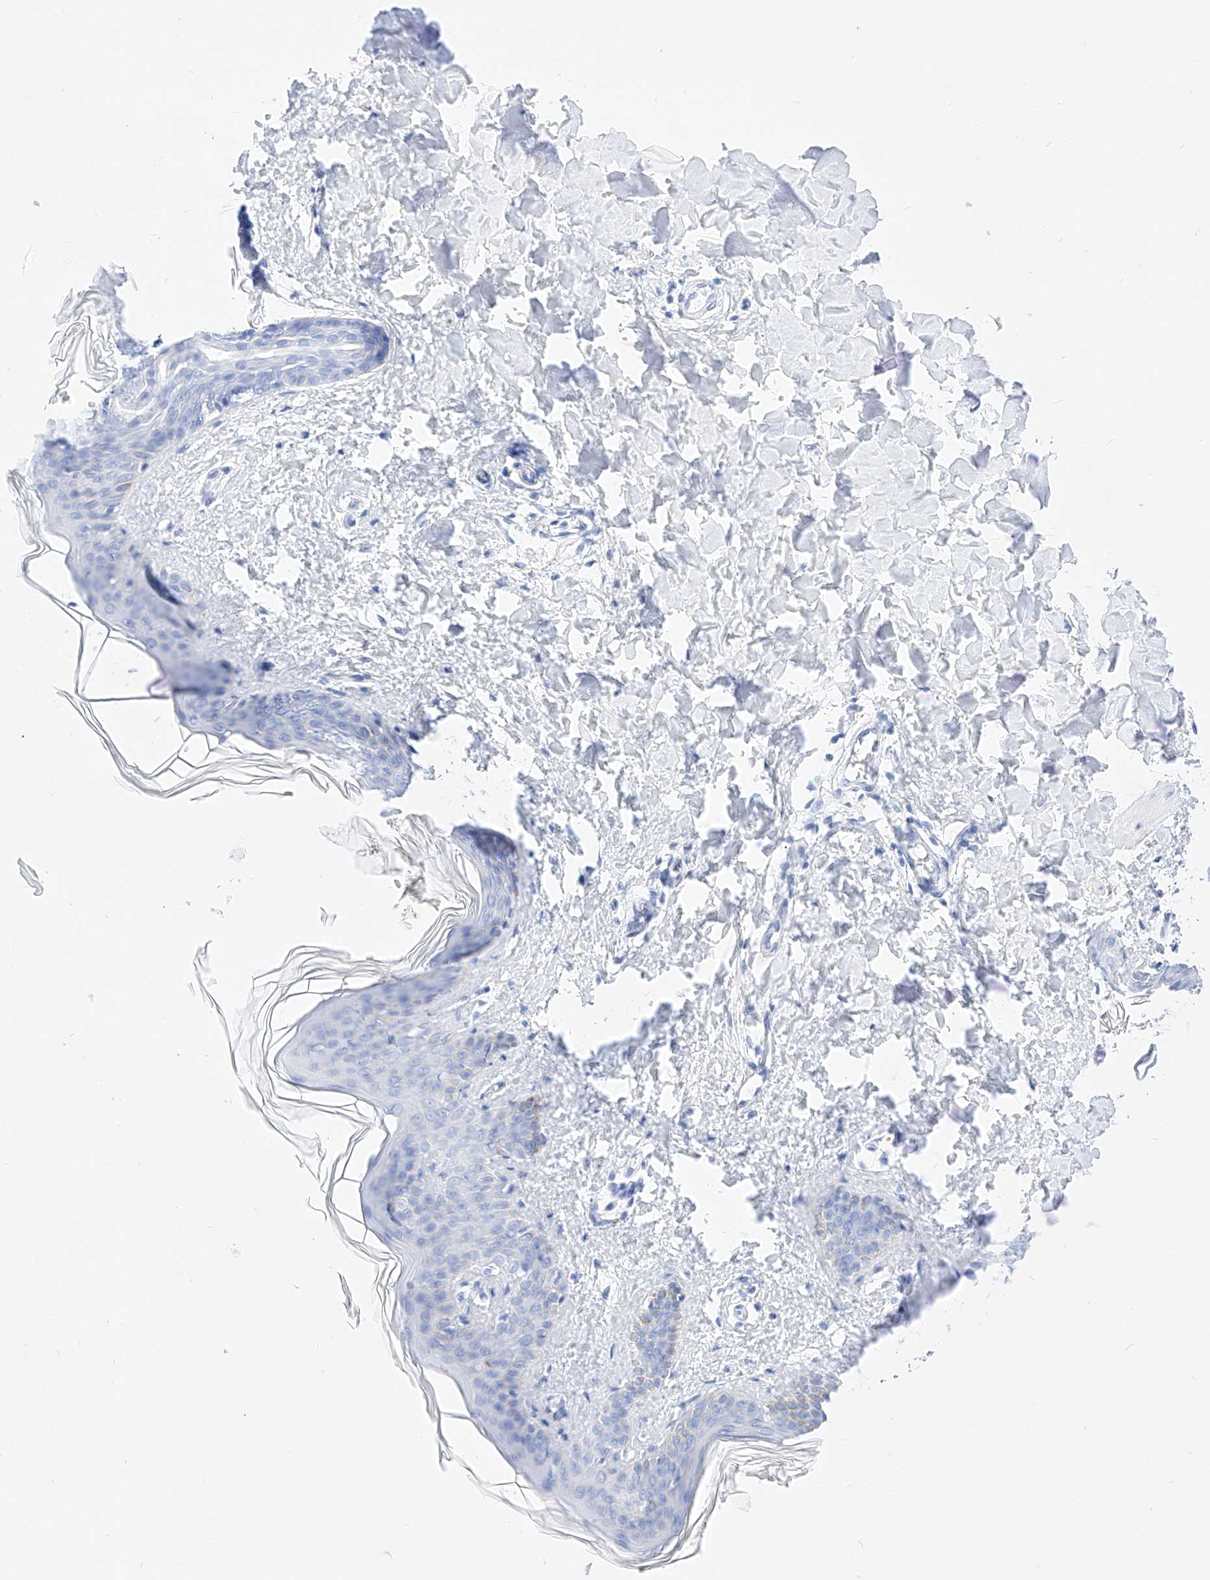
{"staining": {"intensity": "negative", "quantity": "none", "location": "none"}, "tissue": "skin", "cell_type": "Fibroblasts", "image_type": "normal", "snomed": [{"axis": "morphology", "description": "Normal tissue, NOS"}, {"axis": "topography", "description": "Skin"}], "caption": "Immunohistochemical staining of normal skin reveals no significant expression in fibroblasts.", "gene": "KCNJ1", "patient": {"sex": "female", "age": 17}}